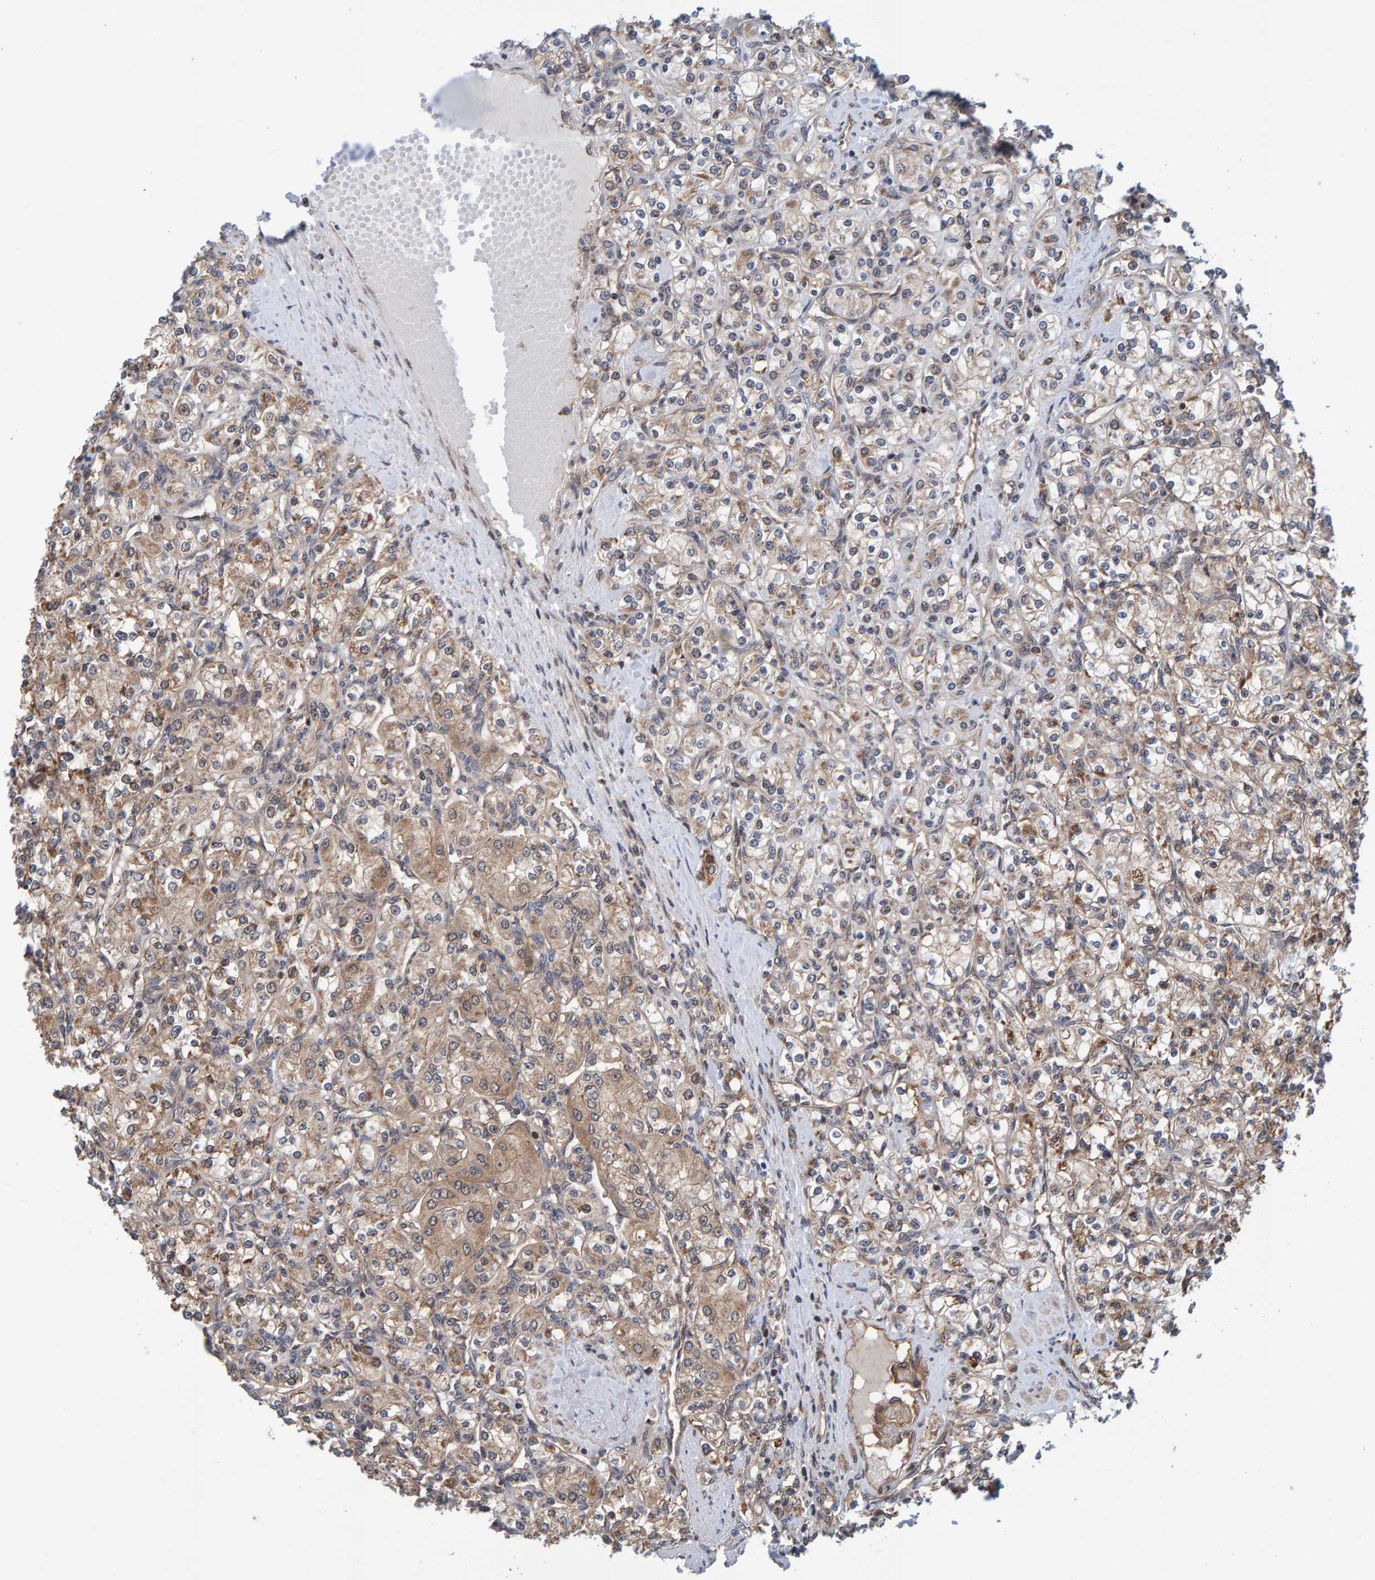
{"staining": {"intensity": "moderate", "quantity": "25%-75%", "location": "cytoplasmic/membranous"}, "tissue": "renal cancer", "cell_type": "Tumor cells", "image_type": "cancer", "snomed": [{"axis": "morphology", "description": "Adenocarcinoma, NOS"}, {"axis": "topography", "description": "Kidney"}], "caption": "Renal cancer stained with a brown dye displays moderate cytoplasmic/membranous positive positivity in approximately 25%-75% of tumor cells.", "gene": "SCRN2", "patient": {"sex": "male", "age": 77}}